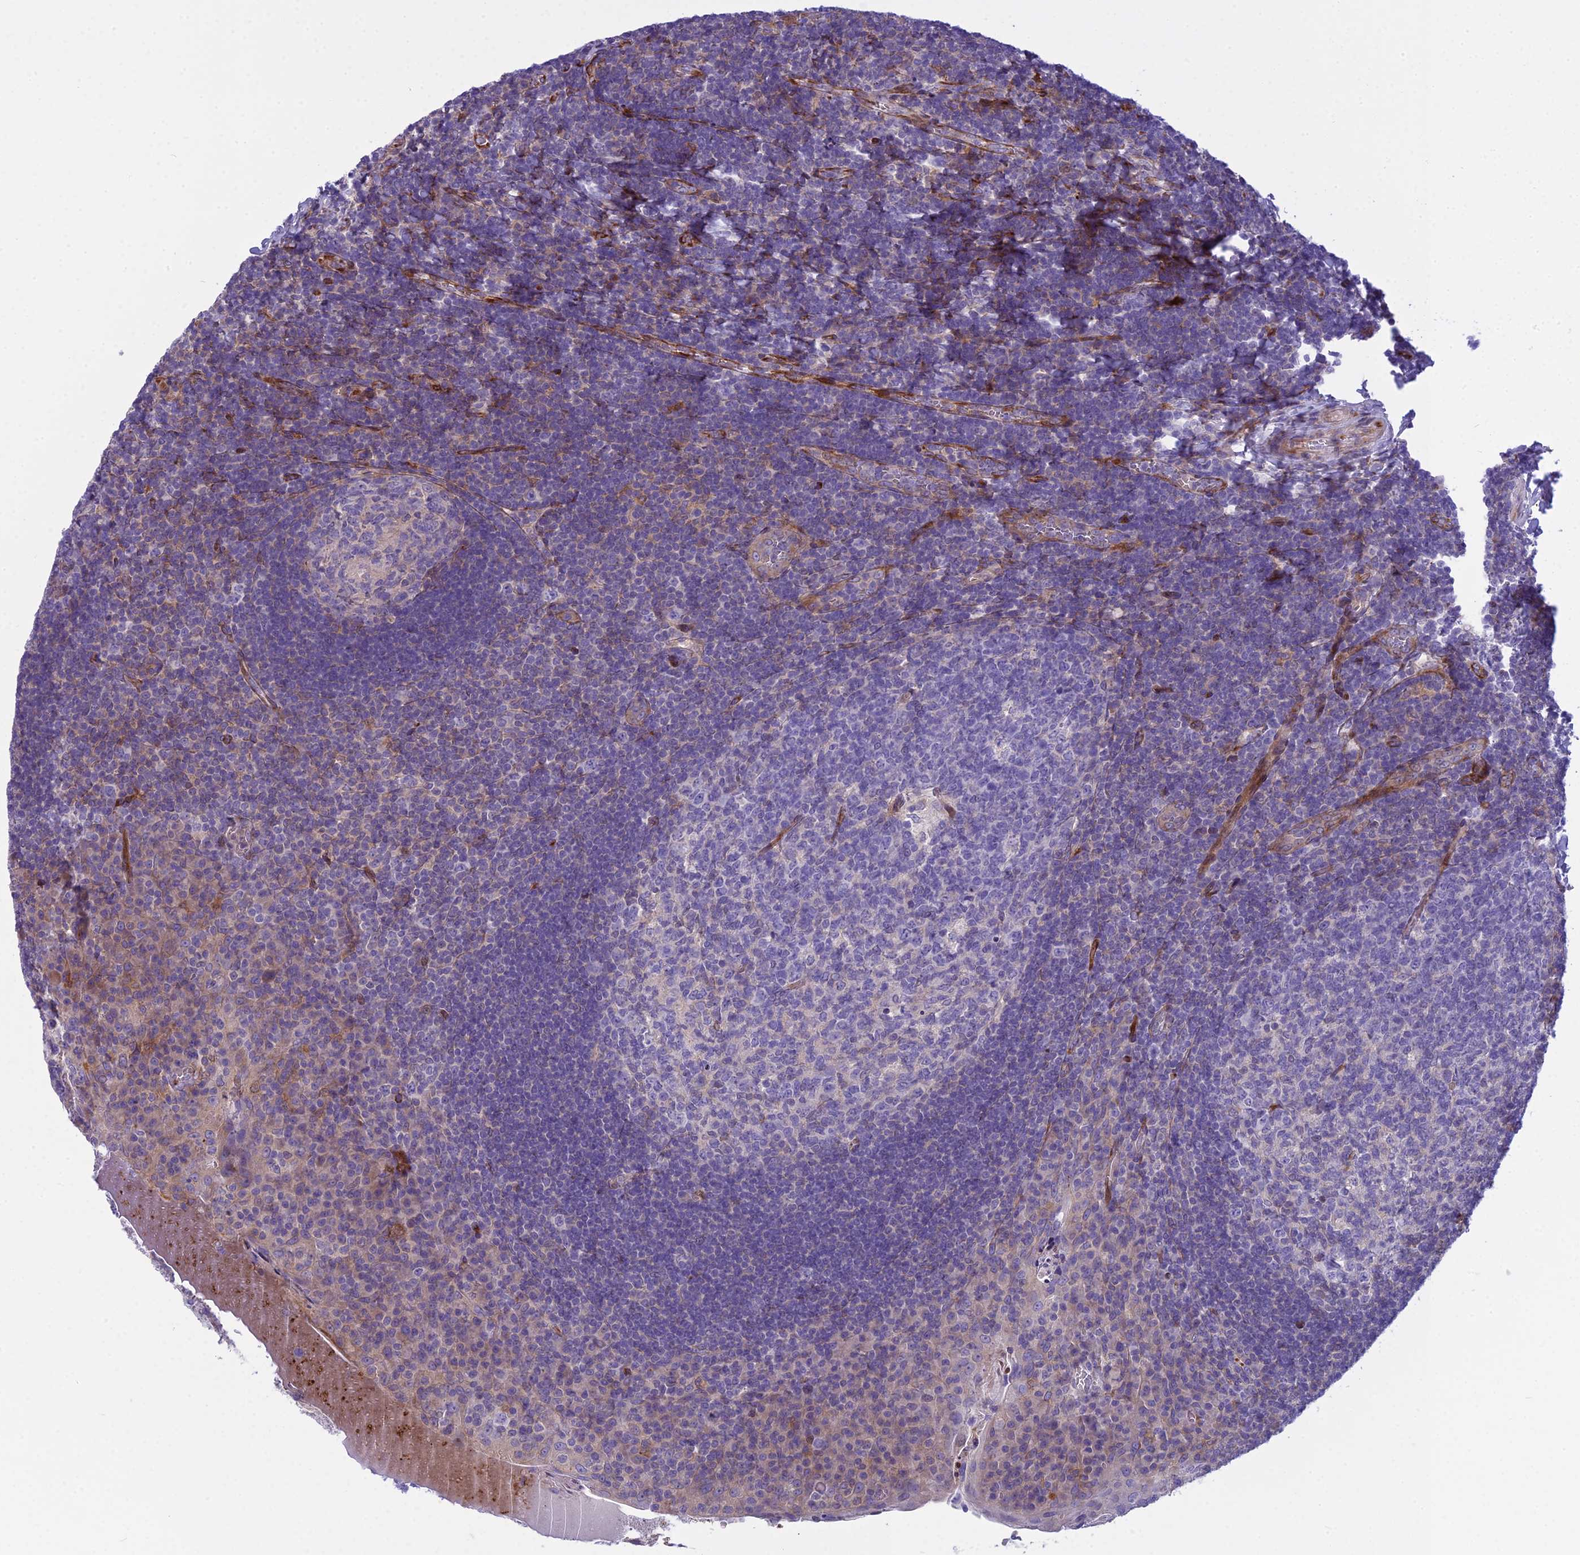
{"staining": {"intensity": "negative", "quantity": "none", "location": "none"}, "tissue": "tonsil", "cell_type": "Germinal center cells", "image_type": "normal", "snomed": [{"axis": "morphology", "description": "Normal tissue, NOS"}, {"axis": "topography", "description": "Tonsil"}], "caption": "Photomicrograph shows no protein expression in germinal center cells of normal tonsil.", "gene": "PCDHB14", "patient": {"sex": "male", "age": 17}}